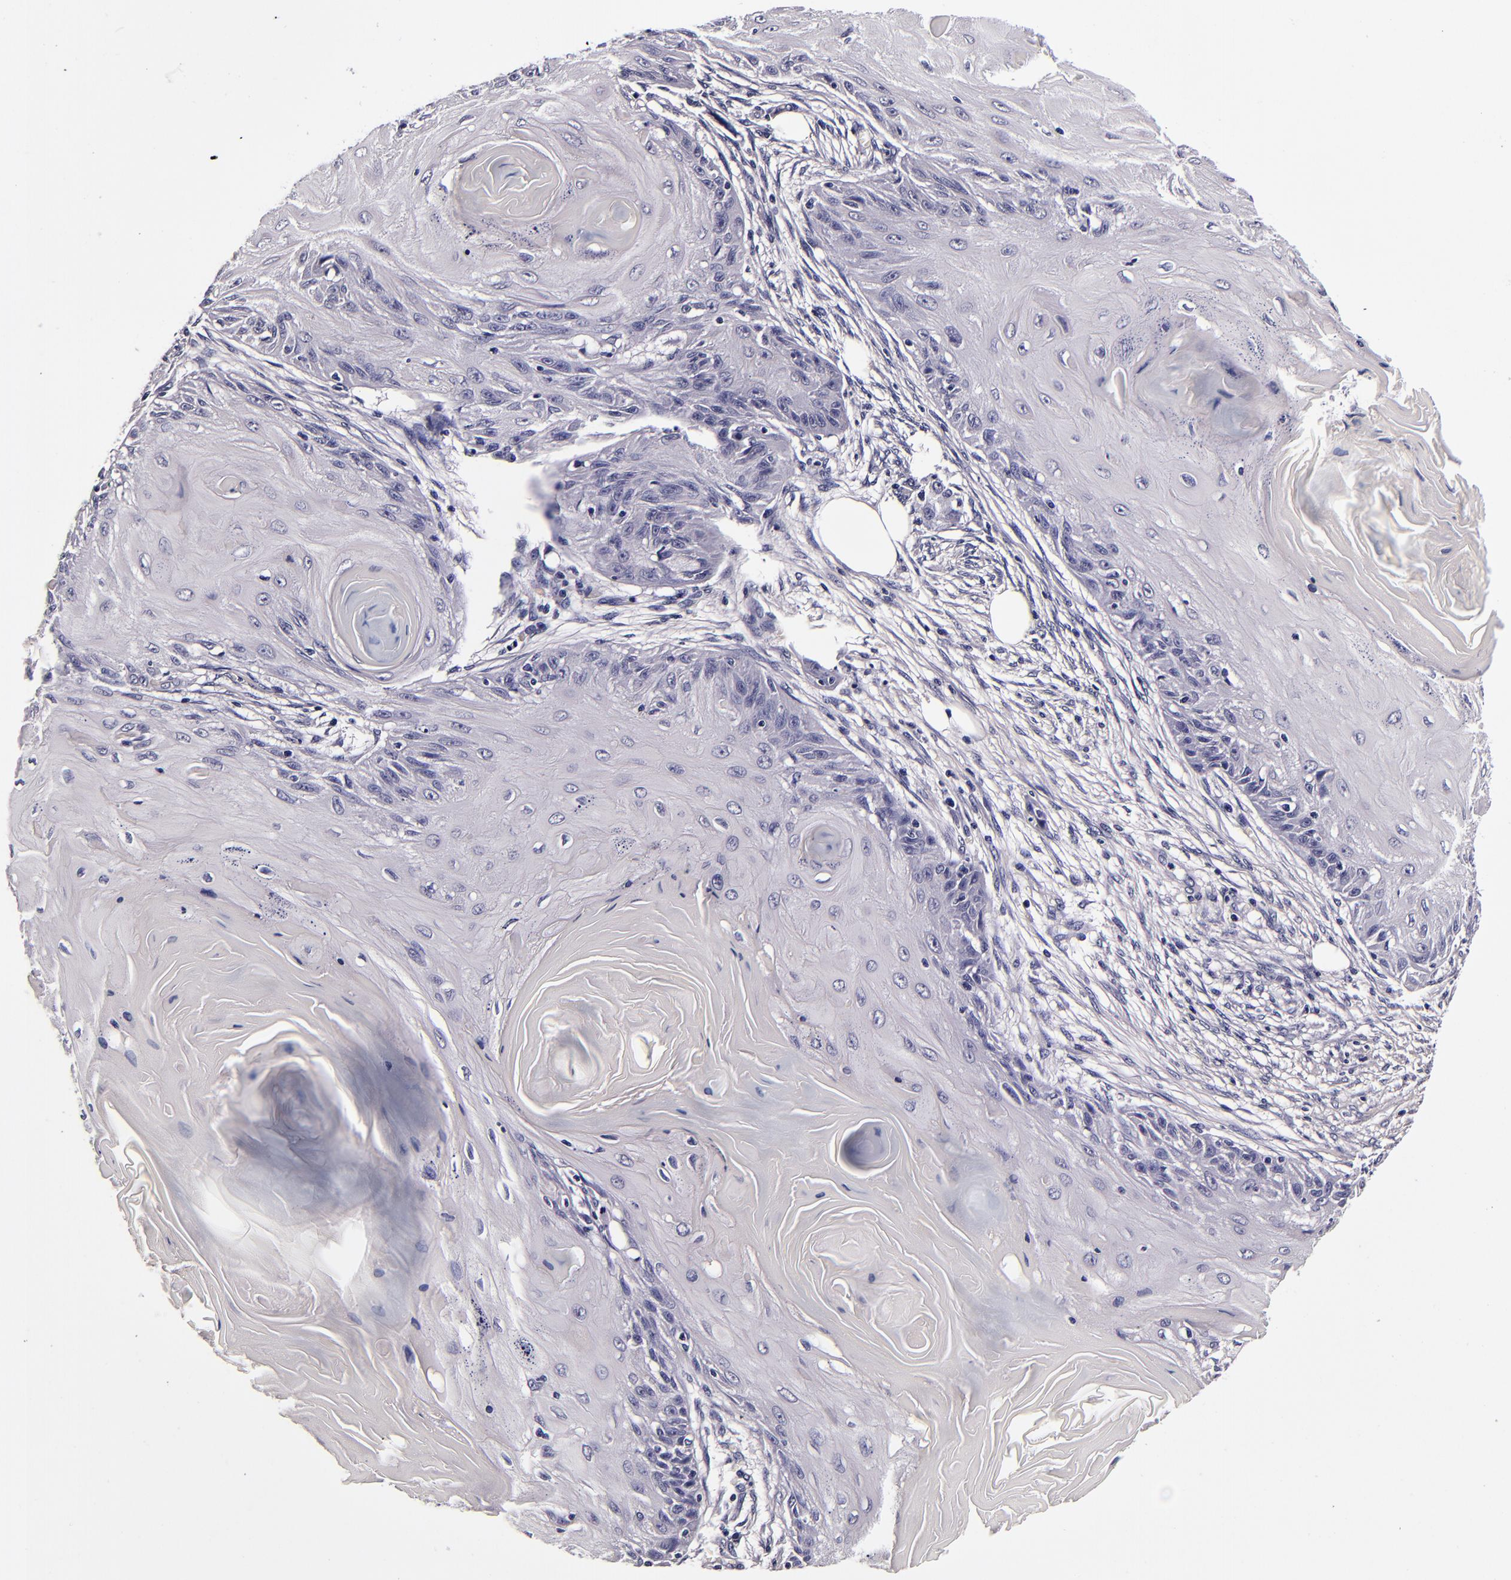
{"staining": {"intensity": "negative", "quantity": "none", "location": "none"}, "tissue": "skin cancer", "cell_type": "Tumor cells", "image_type": "cancer", "snomed": [{"axis": "morphology", "description": "Squamous cell carcinoma, NOS"}, {"axis": "topography", "description": "Skin"}], "caption": "Histopathology image shows no significant protein staining in tumor cells of squamous cell carcinoma (skin).", "gene": "FBN1", "patient": {"sex": "female", "age": 88}}